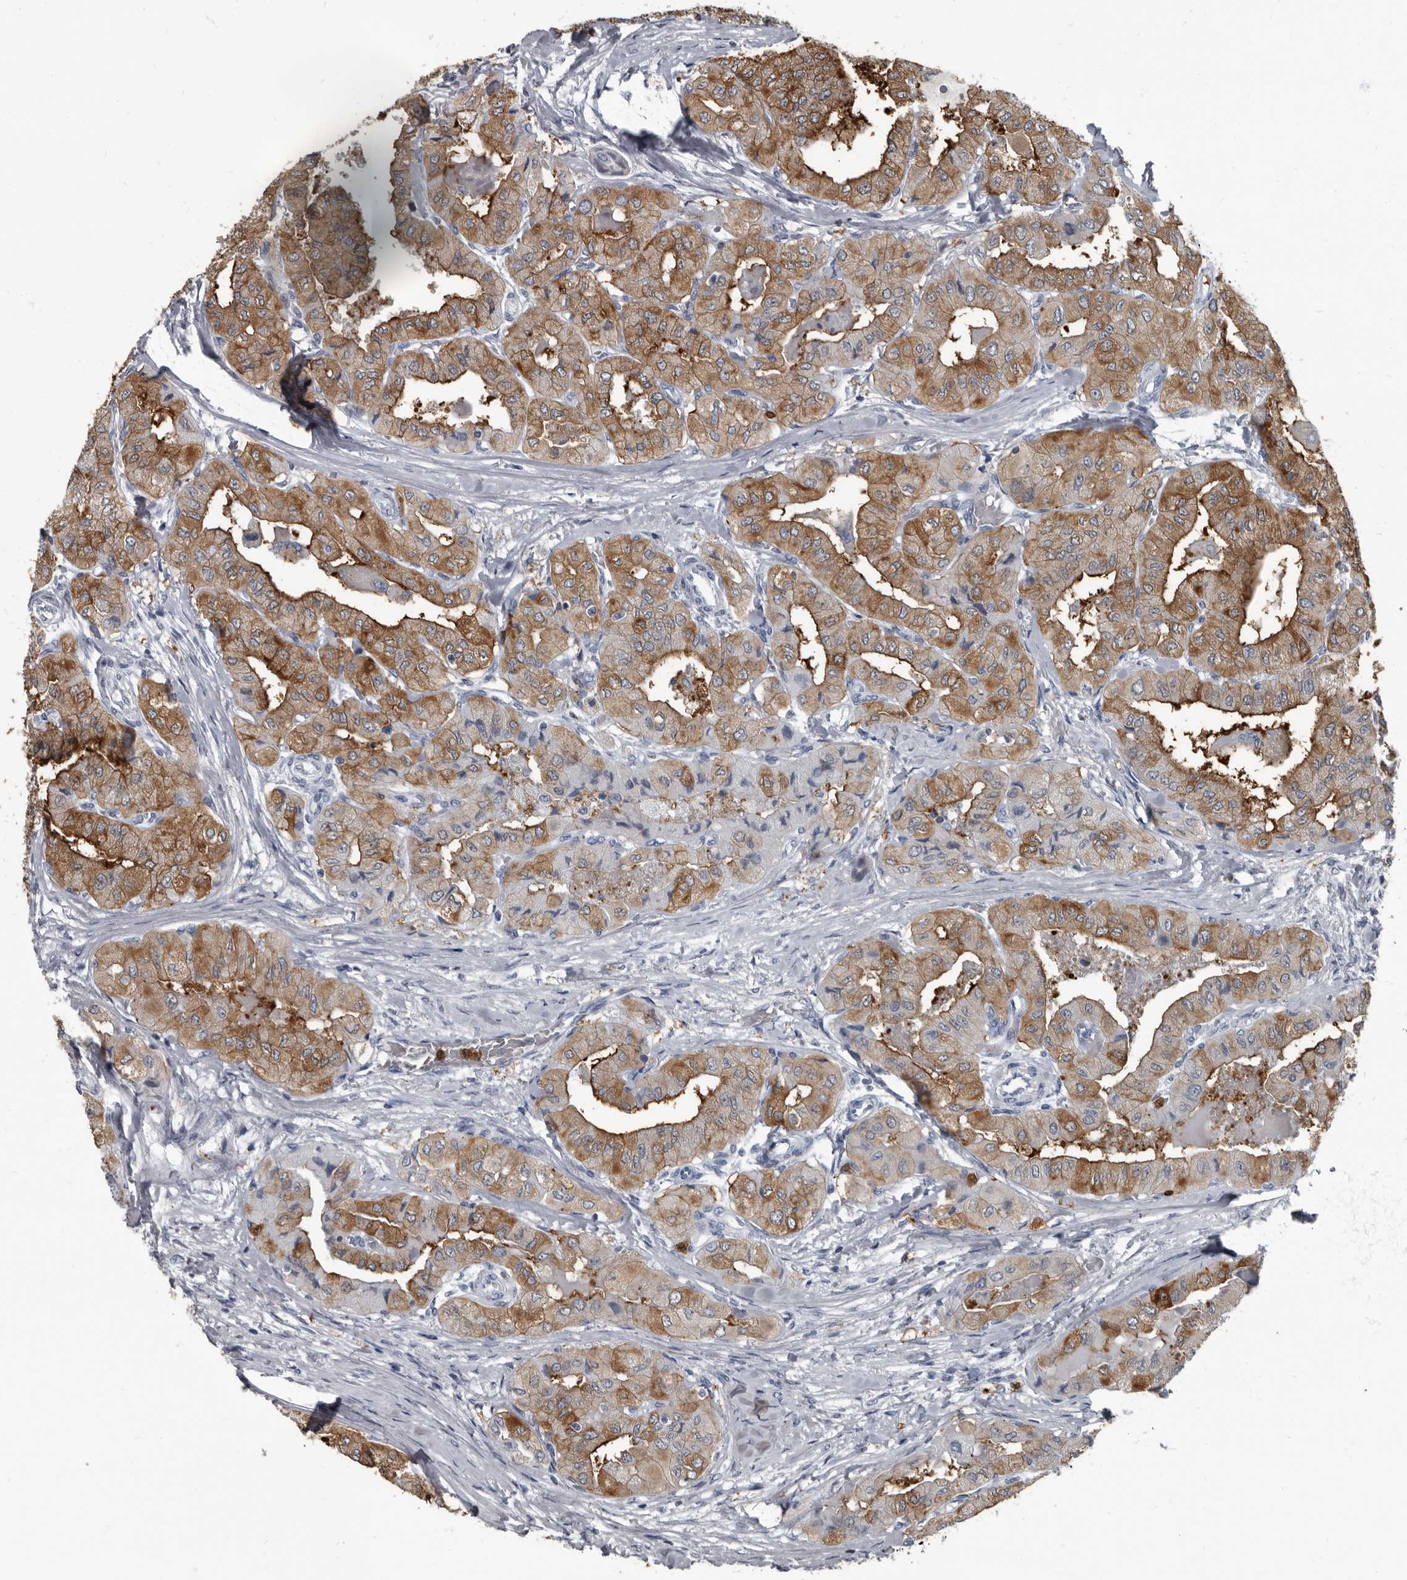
{"staining": {"intensity": "strong", "quantity": "25%-75%", "location": "cytoplasmic/membranous"}, "tissue": "thyroid cancer", "cell_type": "Tumor cells", "image_type": "cancer", "snomed": [{"axis": "morphology", "description": "Papillary adenocarcinoma, NOS"}, {"axis": "topography", "description": "Thyroid gland"}], "caption": "DAB (3,3'-diaminobenzidine) immunohistochemical staining of thyroid cancer demonstrates strong cytoplasmic/membranous protein expression in approximately 25%-75% of tumor cells.", "gene": "TPD52L1", "patient": {"sex": "female", "age": 59}}